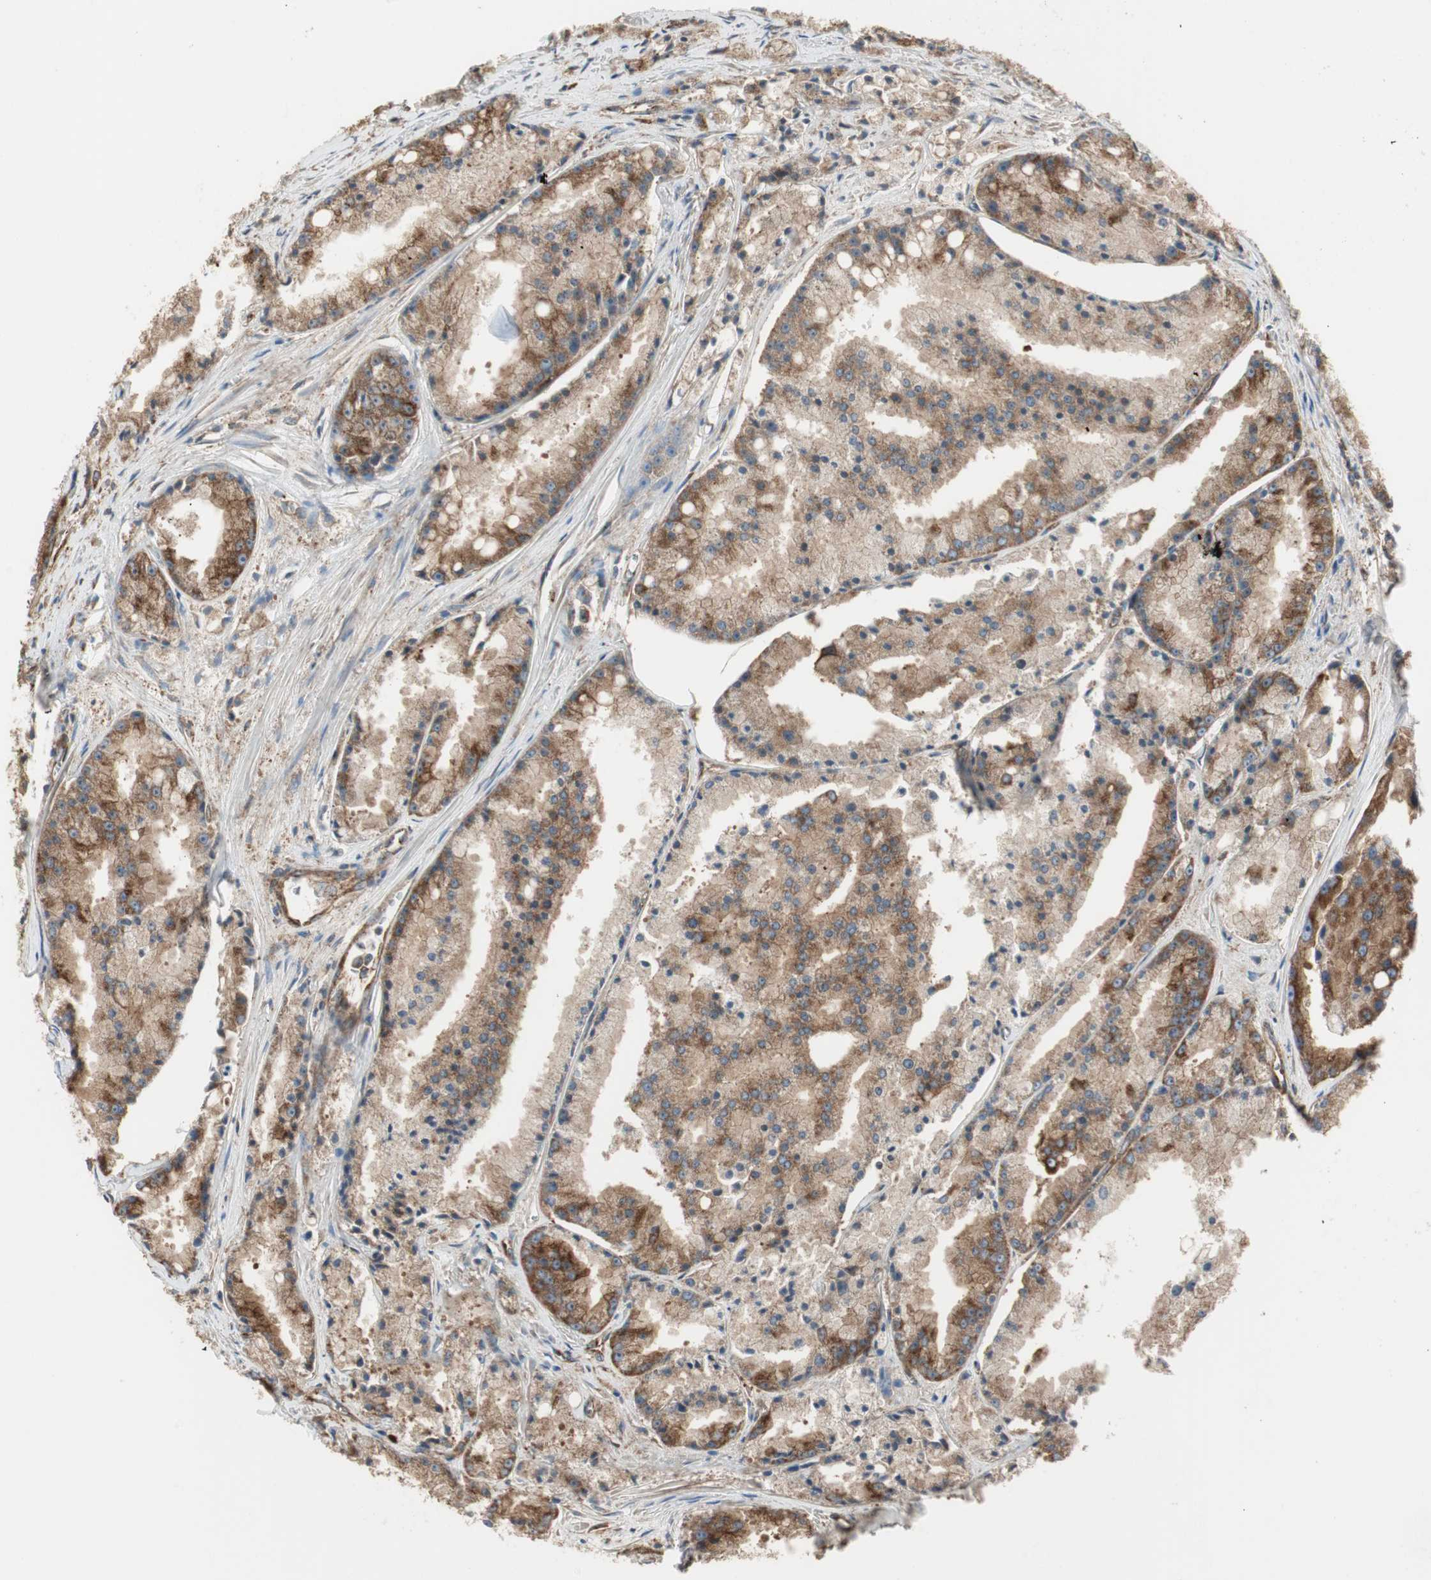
{"staining": {"intensity": "strong", "quantity": ">75%", "location": "cytoplasmic/membranous"}, "tissue": "prostate cancer", "cell_type": "Tumor cells", "image_type": "cancer", "snomed": [{"axis": "morphology", "description": "Adenocarcinoma, Low grade"}, {"axis": "topography", "description": "Prostate"}], "caption": "Immunohistochemical staining of low-grade adenocarcinoma (prostate) displays strong cytoplasmic/membranous protein positivity in about >75% of tumor cells.", "gene": "H6PD", "patient": {"sex": "male", "age": 64}}